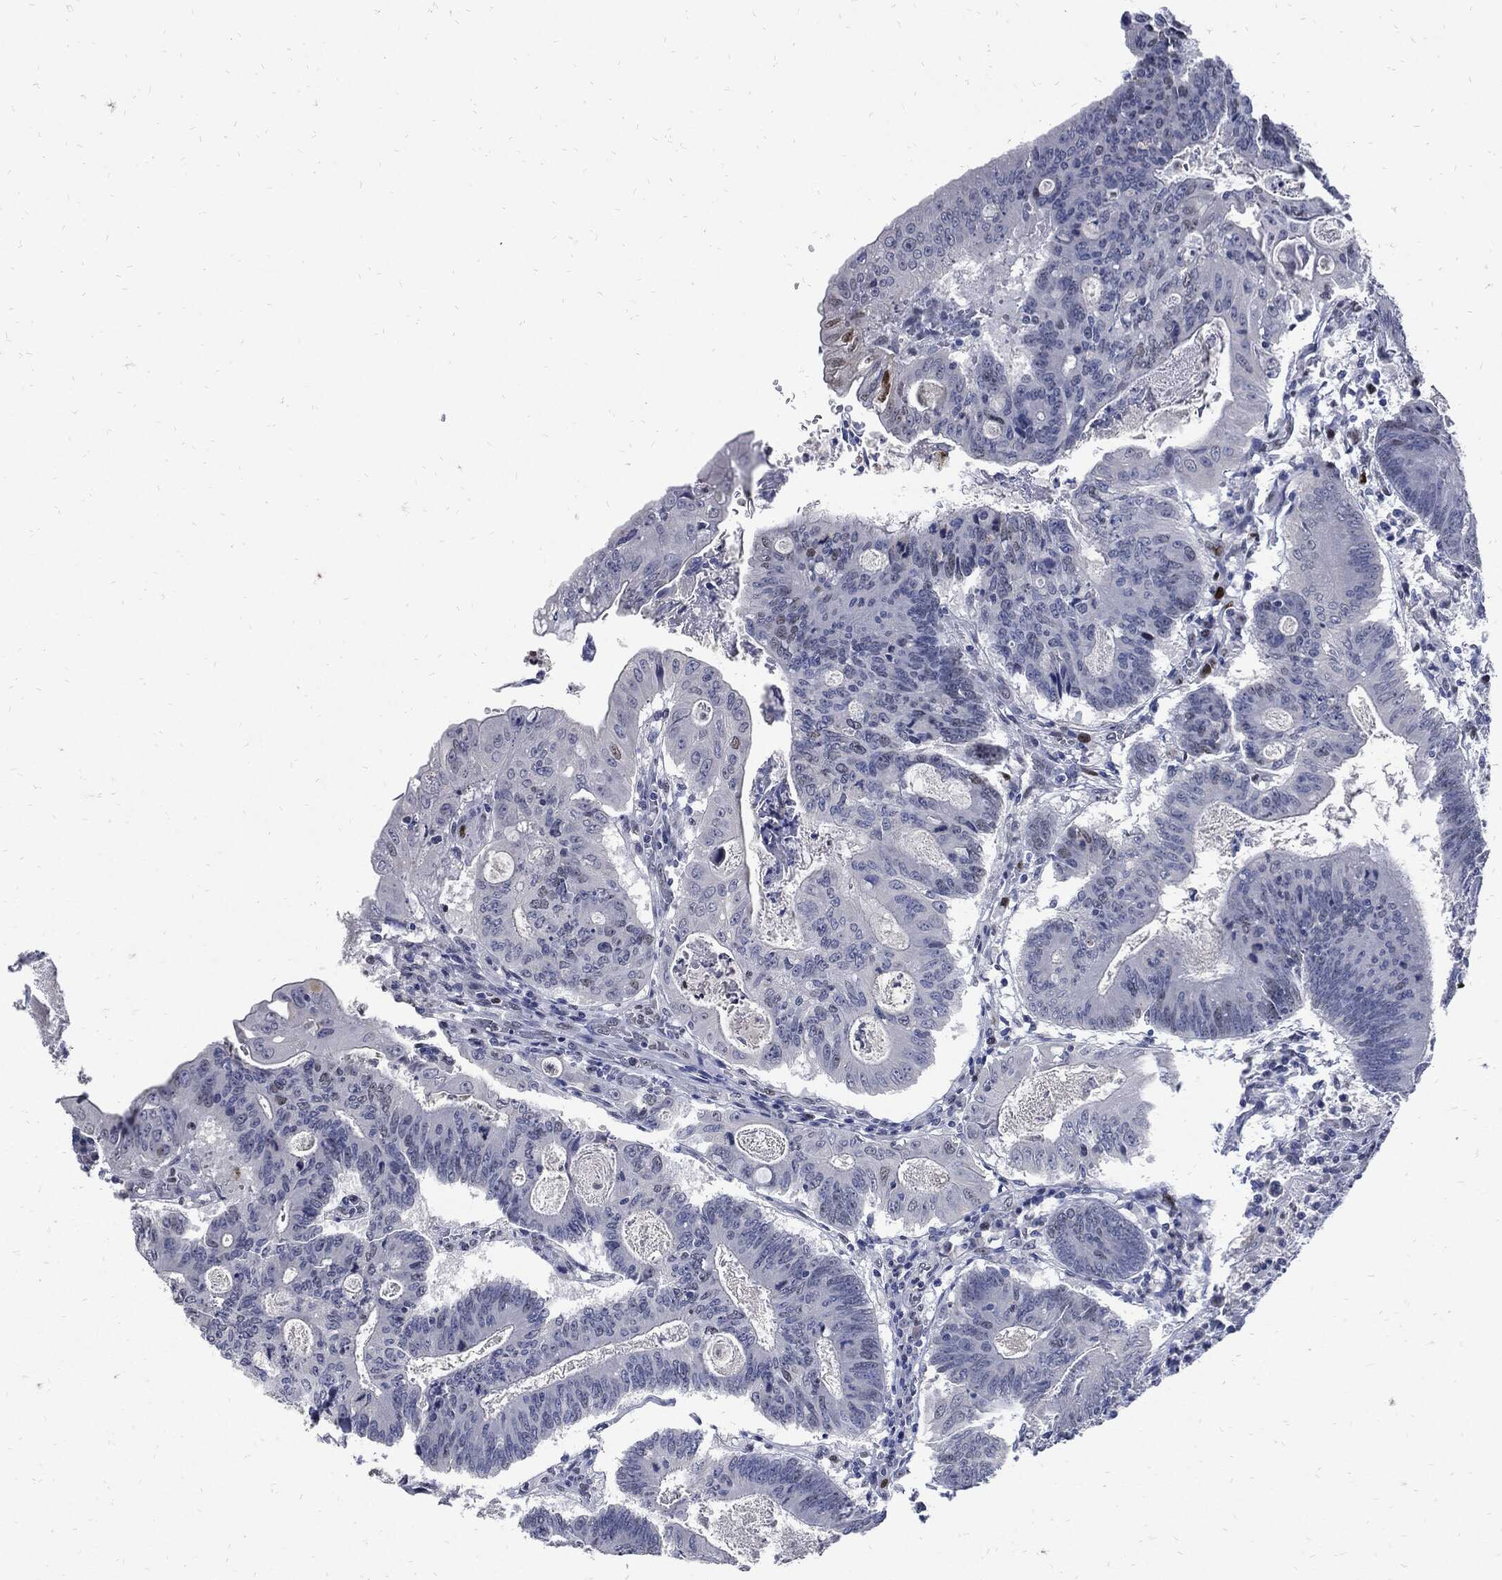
{"staining": {"intensity": "negative", "quantity": "none", "location": "none"}, "tissue": "colorectal cancer", "cell_type": "Tumor cells", "image_type": "cancer", "snomed": [{"axis": "morphology", "description": "Adenocarcinoma, NOS"}, {"axis": "topography", "description": "Colon"}], "caption": "Tumor cells show no significant protein staining in colorectal adenocarcinoma.", "gene": "NBN", "patient": {"sex": "female", "age": 70}}